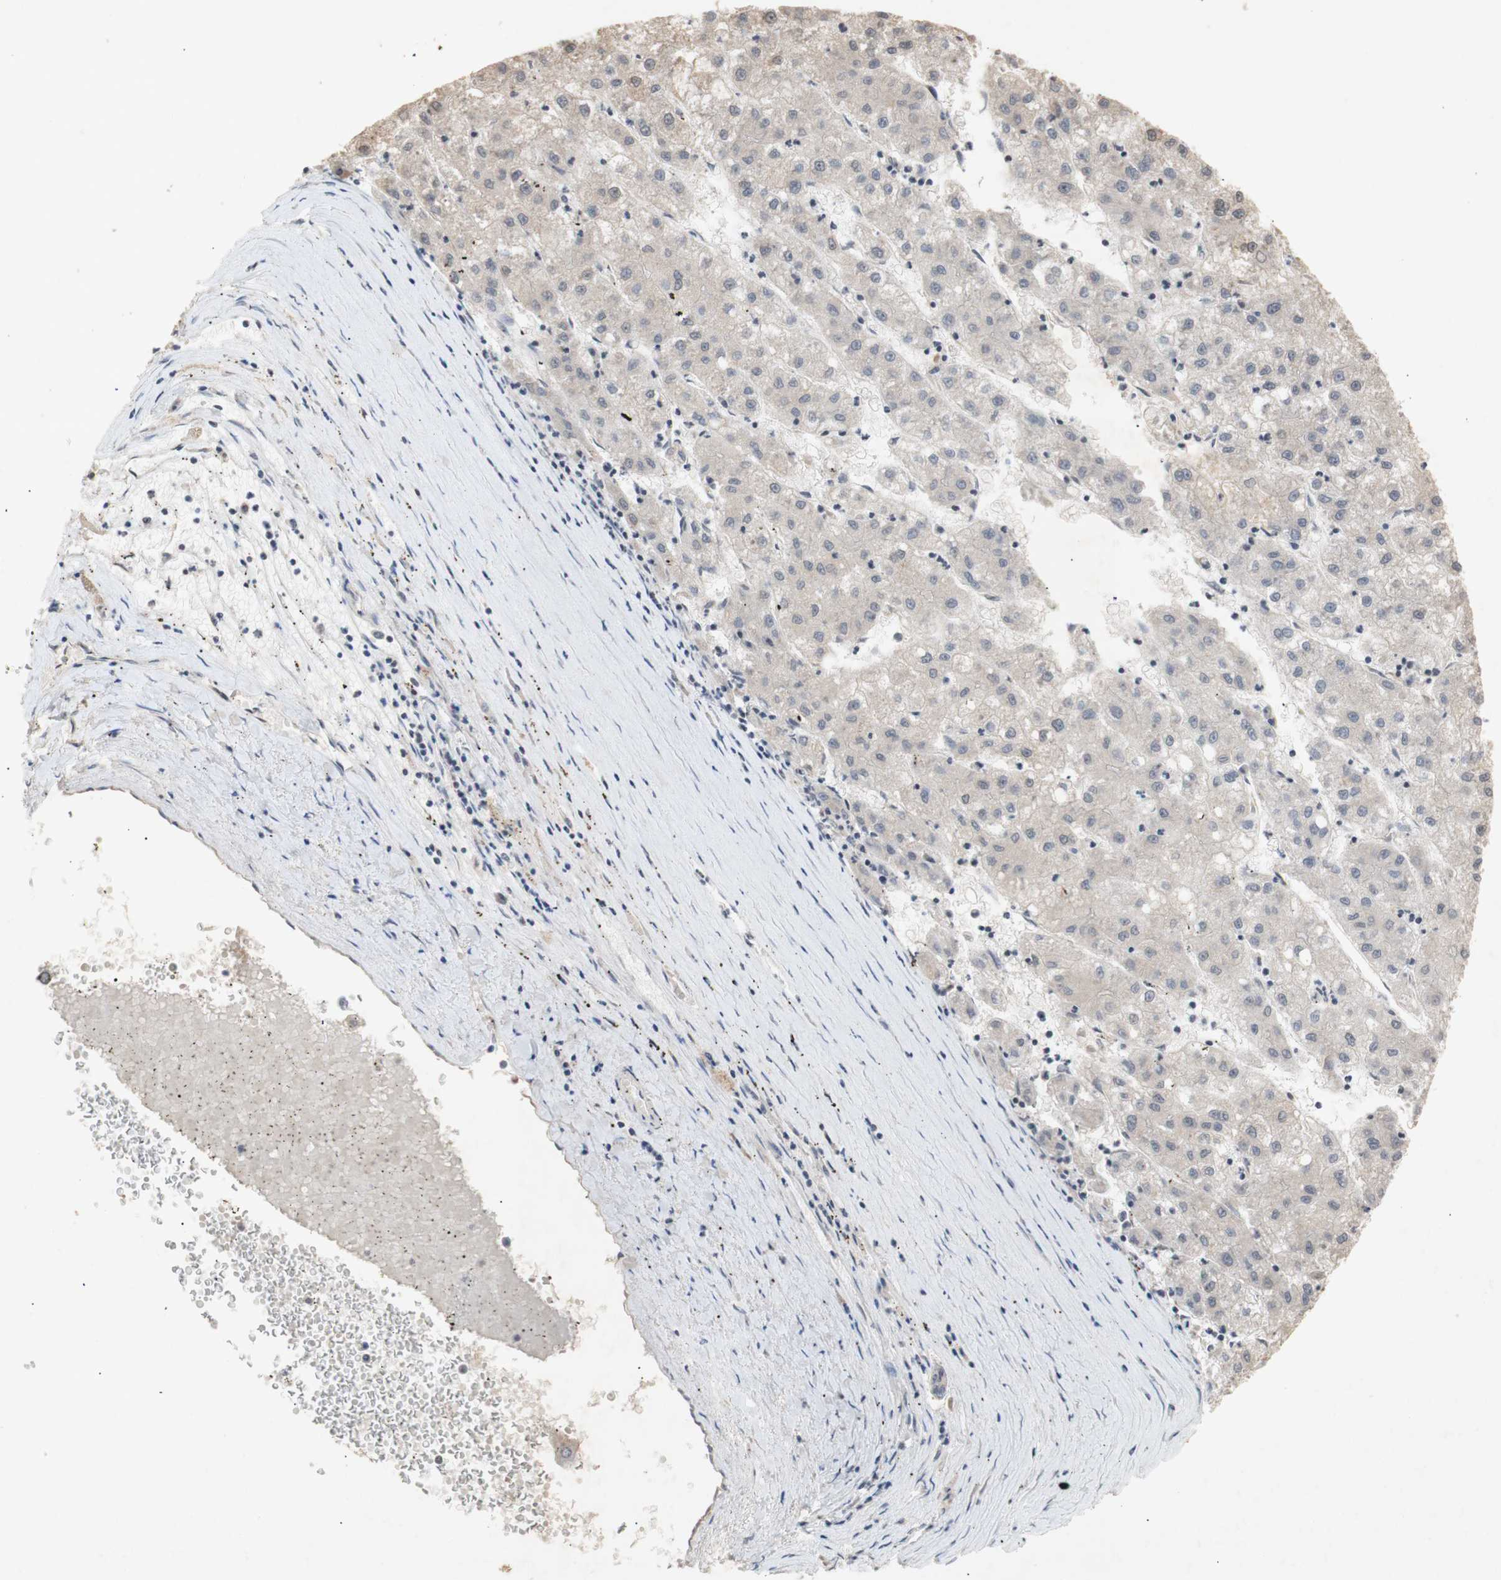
{"staining": {"intensity": "weak", "quantity": ">75%", "location": "cytoplasmic/membranous"}, "tissue": "liver cancer", "cell_type": "Tumor cells", "image_type": "cancer", "snomed": [{"axis": "morphology", "description": "Carcinoma, Hepatocellular, NOS"}, {"axis": "topography", "description": "Liver"}], "caption": "Liver cancer (hepatocellular carcinoma) stained with immunohistochemistry demonstrates weak cytoplasmic/membranous positivity in about >75% of tumor cells.", "gene": "FOSB", "patient": {"sex": "male", "age": 72}}